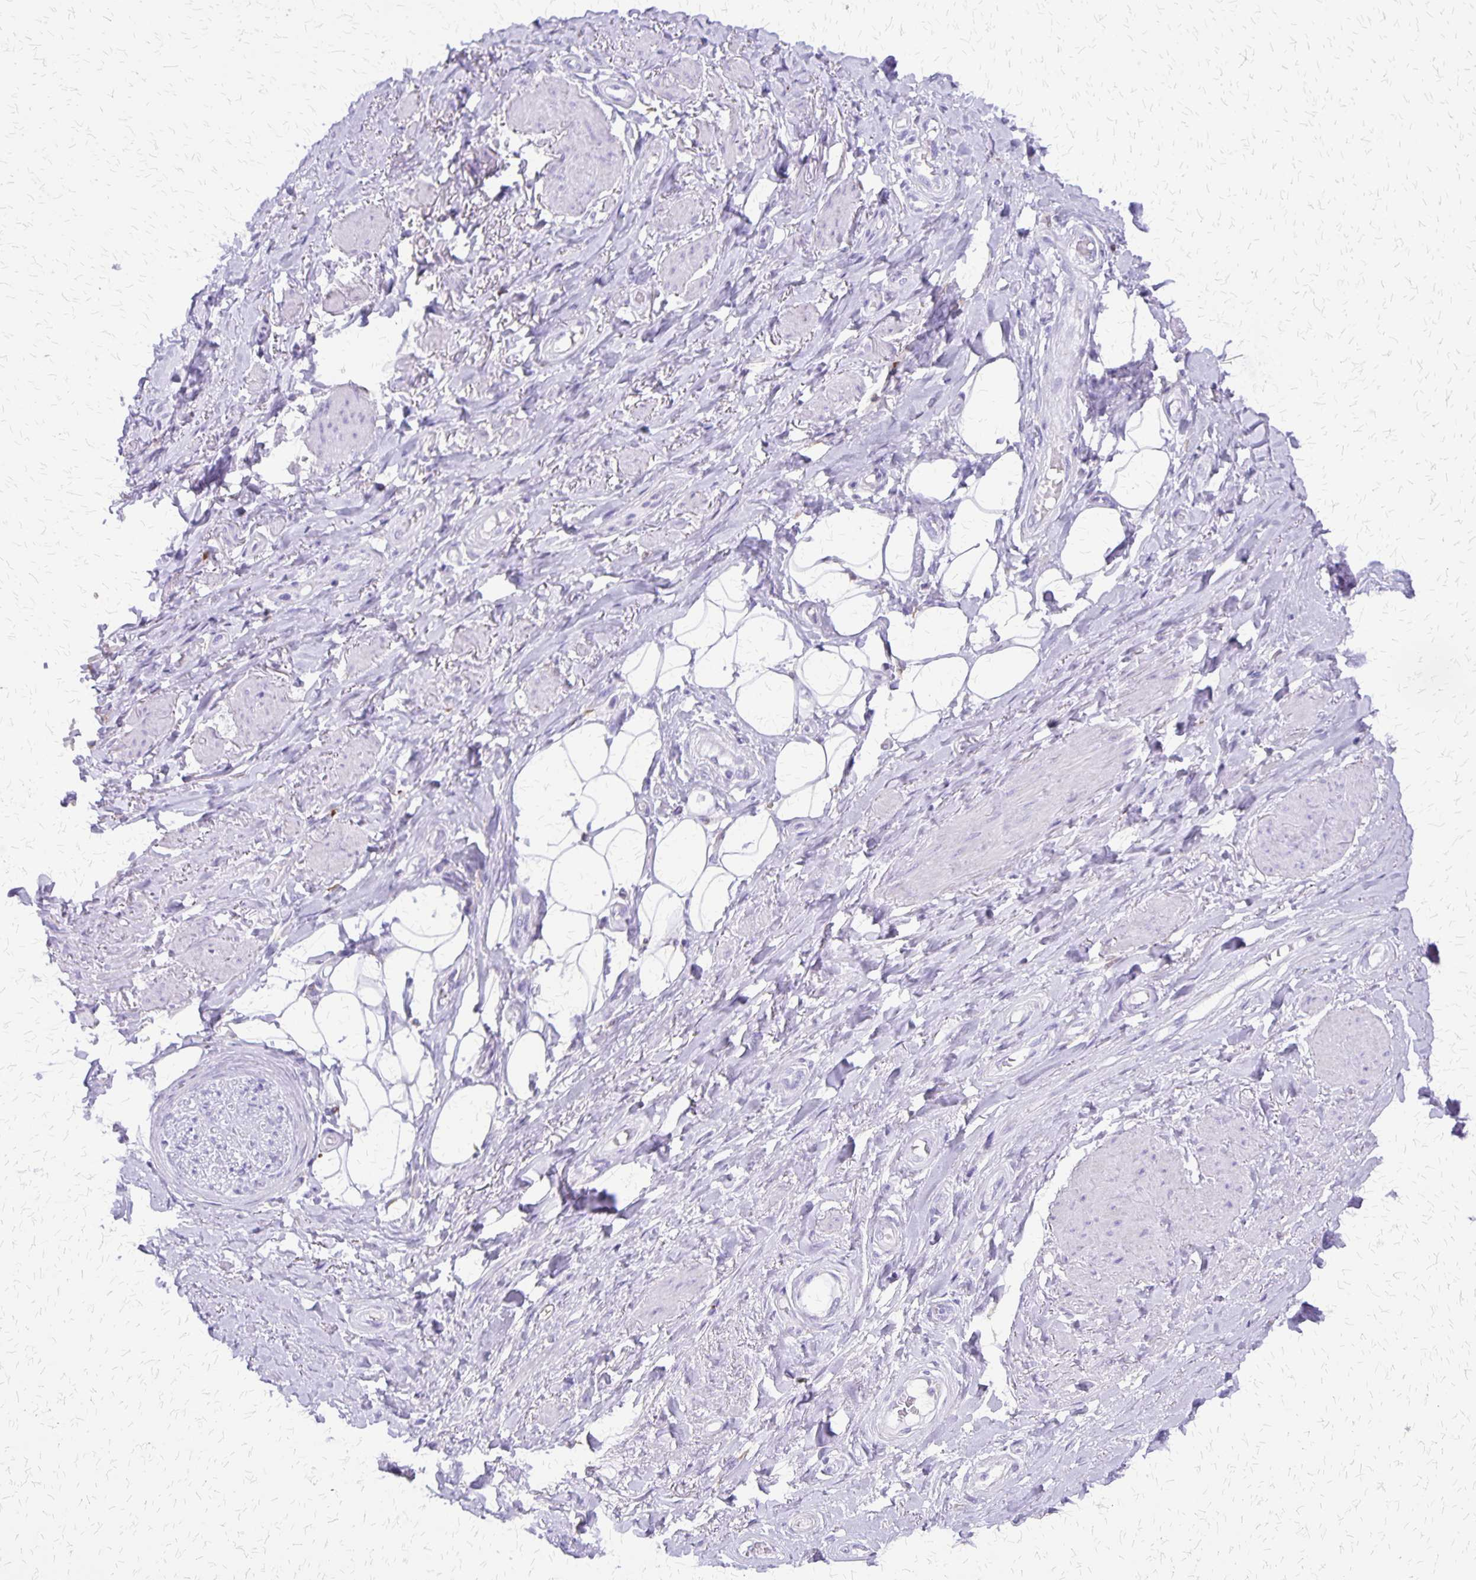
{"staining": {"intensity": "negative", "quantity": "none", "location": "none"}, "tissue": "adipose tissue", "cell_type": "Adipocytes", "image_type": "normal", "snomed": [{"axis": "morphology", "description": "Normal tissue, NOS"}, {"axis": "topography", "description": "Anal"}, {"axis": "topography", "description": "Peripheral nerve tissue"}], "caption": "This is an immunohistochemistry histopathology image of normal human adipose tissue. There is no expression in adipocytes.", "gene": "SLC13A2", "patient": {"sex": "male", "age": 53}}